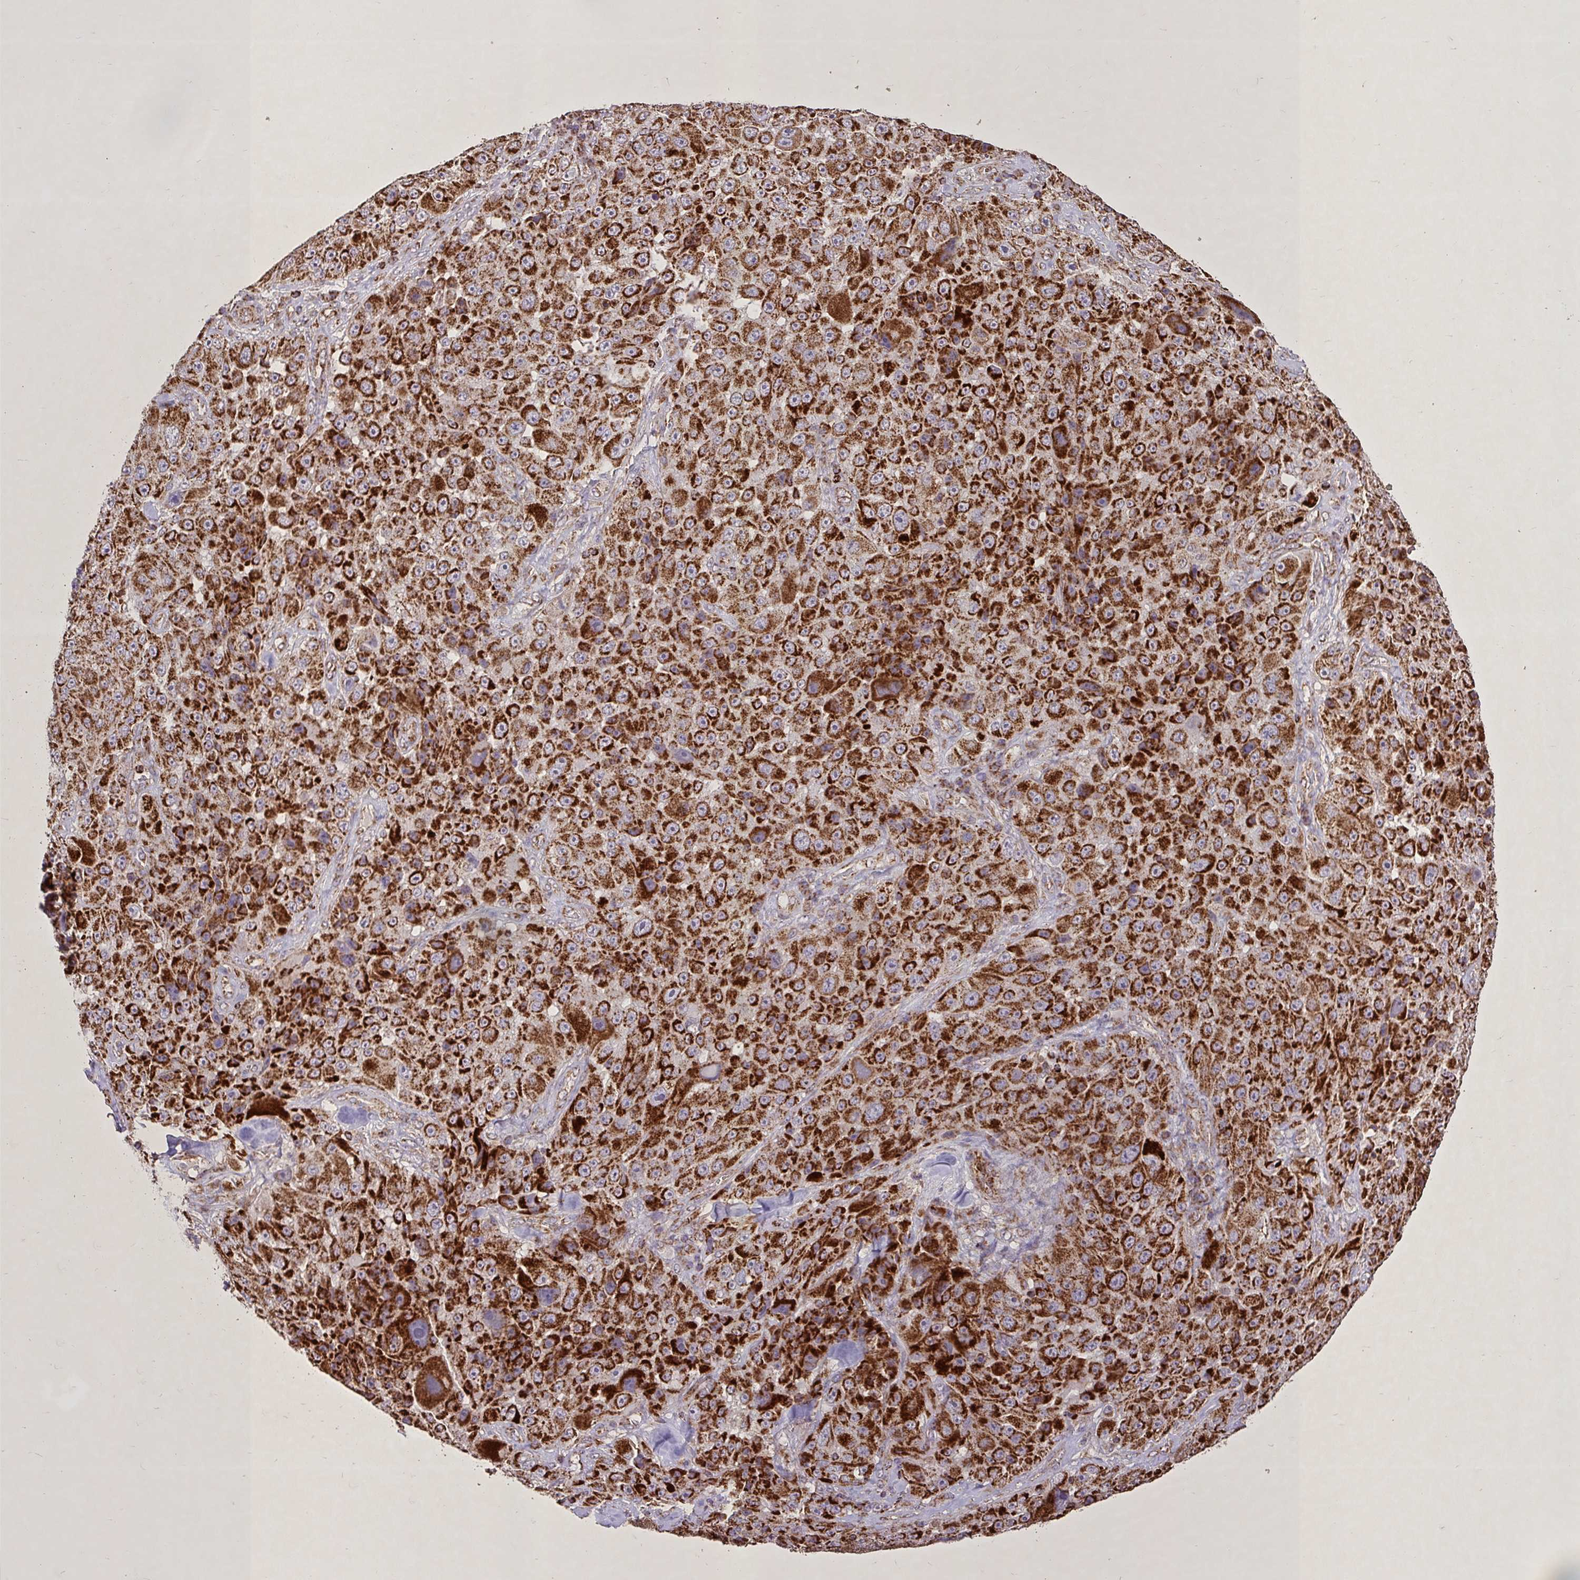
{"staining": {"intensity": "strong", "quantity": ">75%", "location": "cytoplasmic/membranous"}, "tissue": "melanoma", "cell_type": "Tumor cells", "image_type": "cancer", "snomed": [{"axis": "morphology", "description": "Malignant melanoma, Metastatic site"}, {"axis": "topography", "description": "Lymph node"}], "caption": "Protein expression analysis of human malignant melanoma (metastatic site) reveals strong cytoplasmic/membranous positivity in approximately >75% of tumor cells.", "gene": "AGK", "patient": {"sex": "male", "age": 62}}